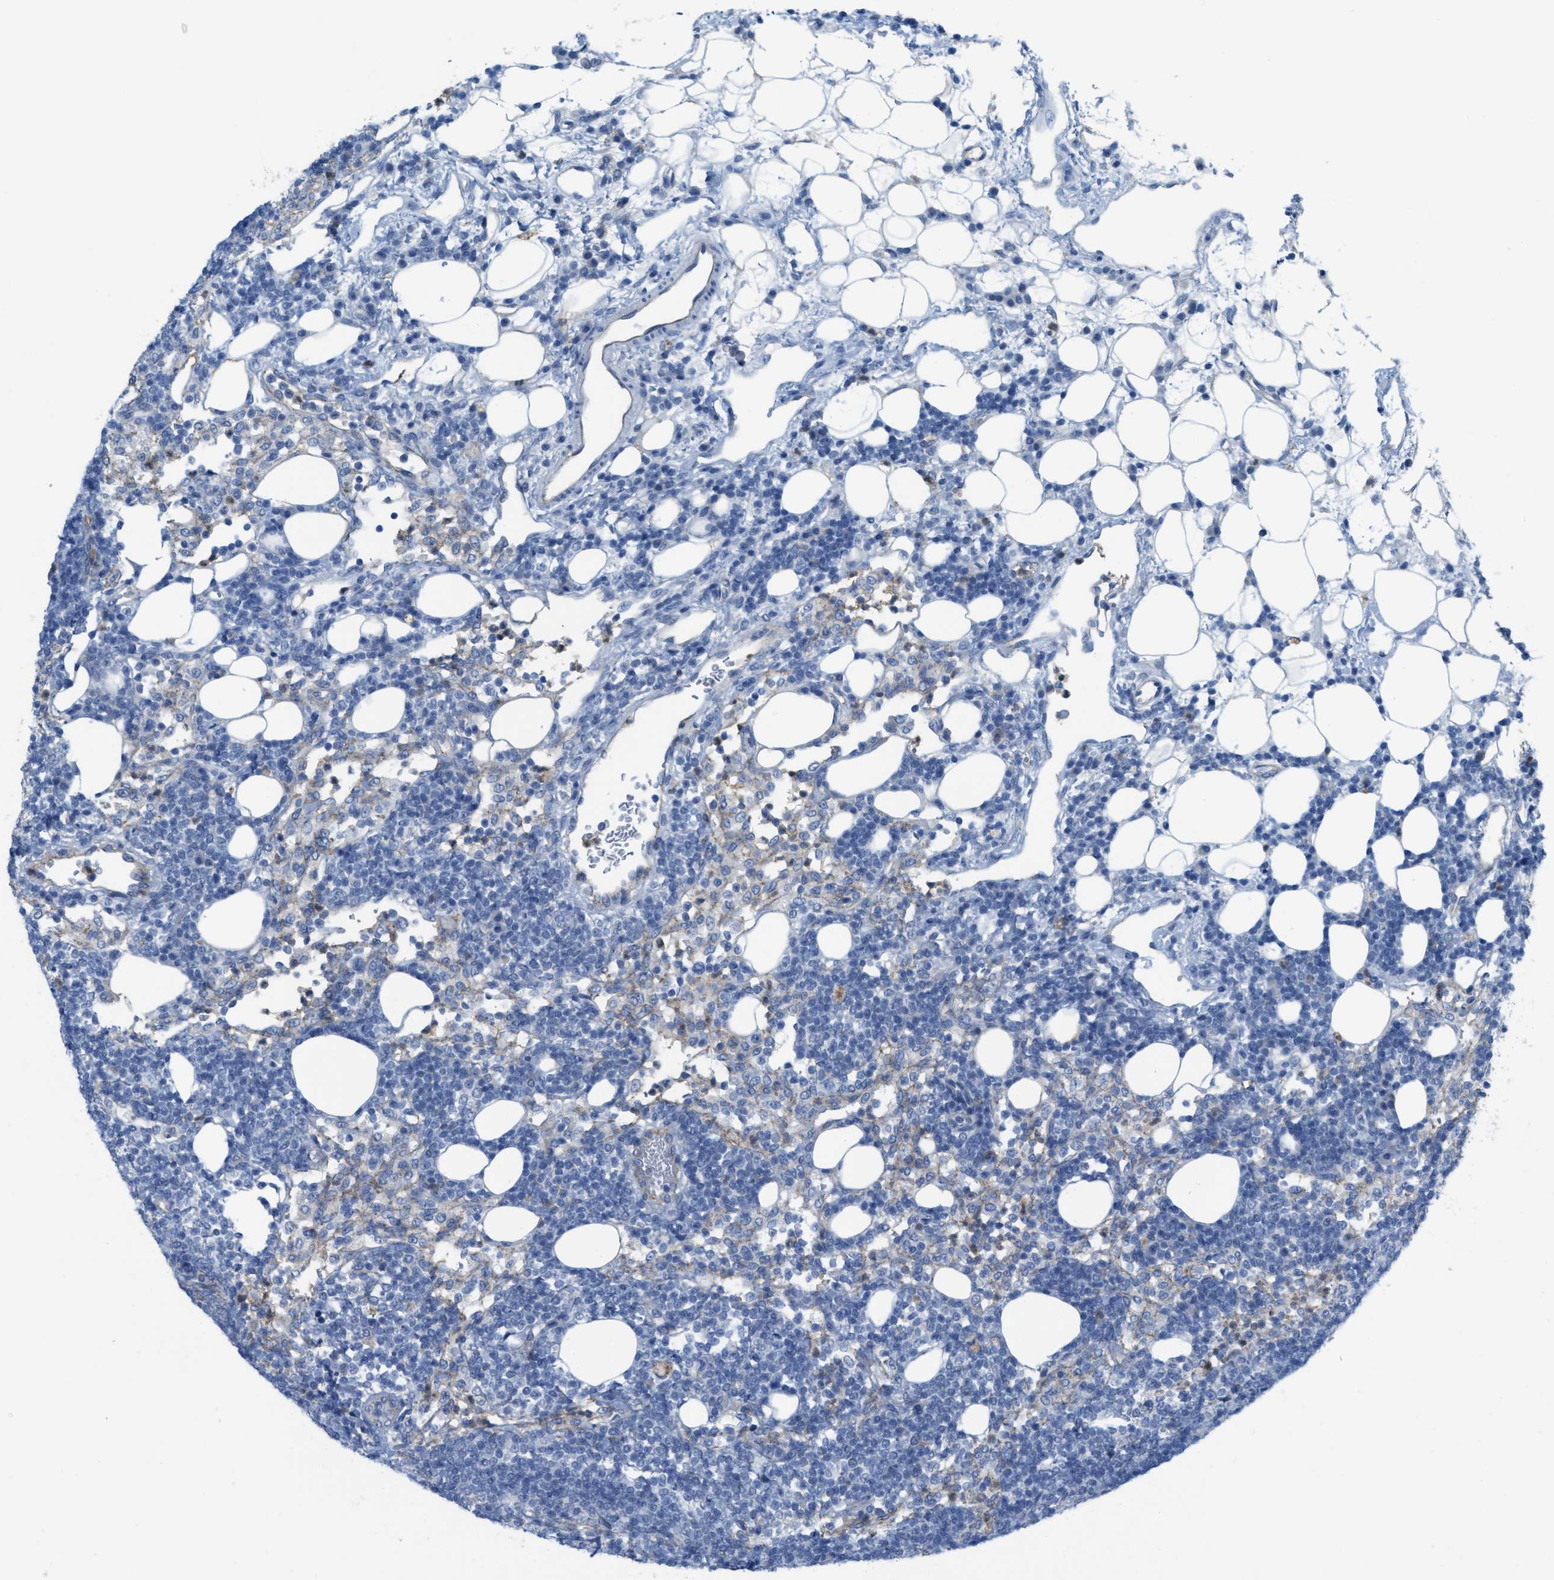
{"staining": {"intensity": "negative", "quantity": "none", "location": "none"}, "tissue": "lymph node", "cell_type": "Germinal center cells", "image_type": "normal", "snomed": [{"axis": "morphology", "description": "Normal tissue, NOS"}, {"axis": "topography", "description": "Lymph node"}], "caption": "Photomicrograph shows no protein expression in germinal center cells of benign lymph node.", "gene": "CRB3", "patient": {"sex": "male", "age": 33}}